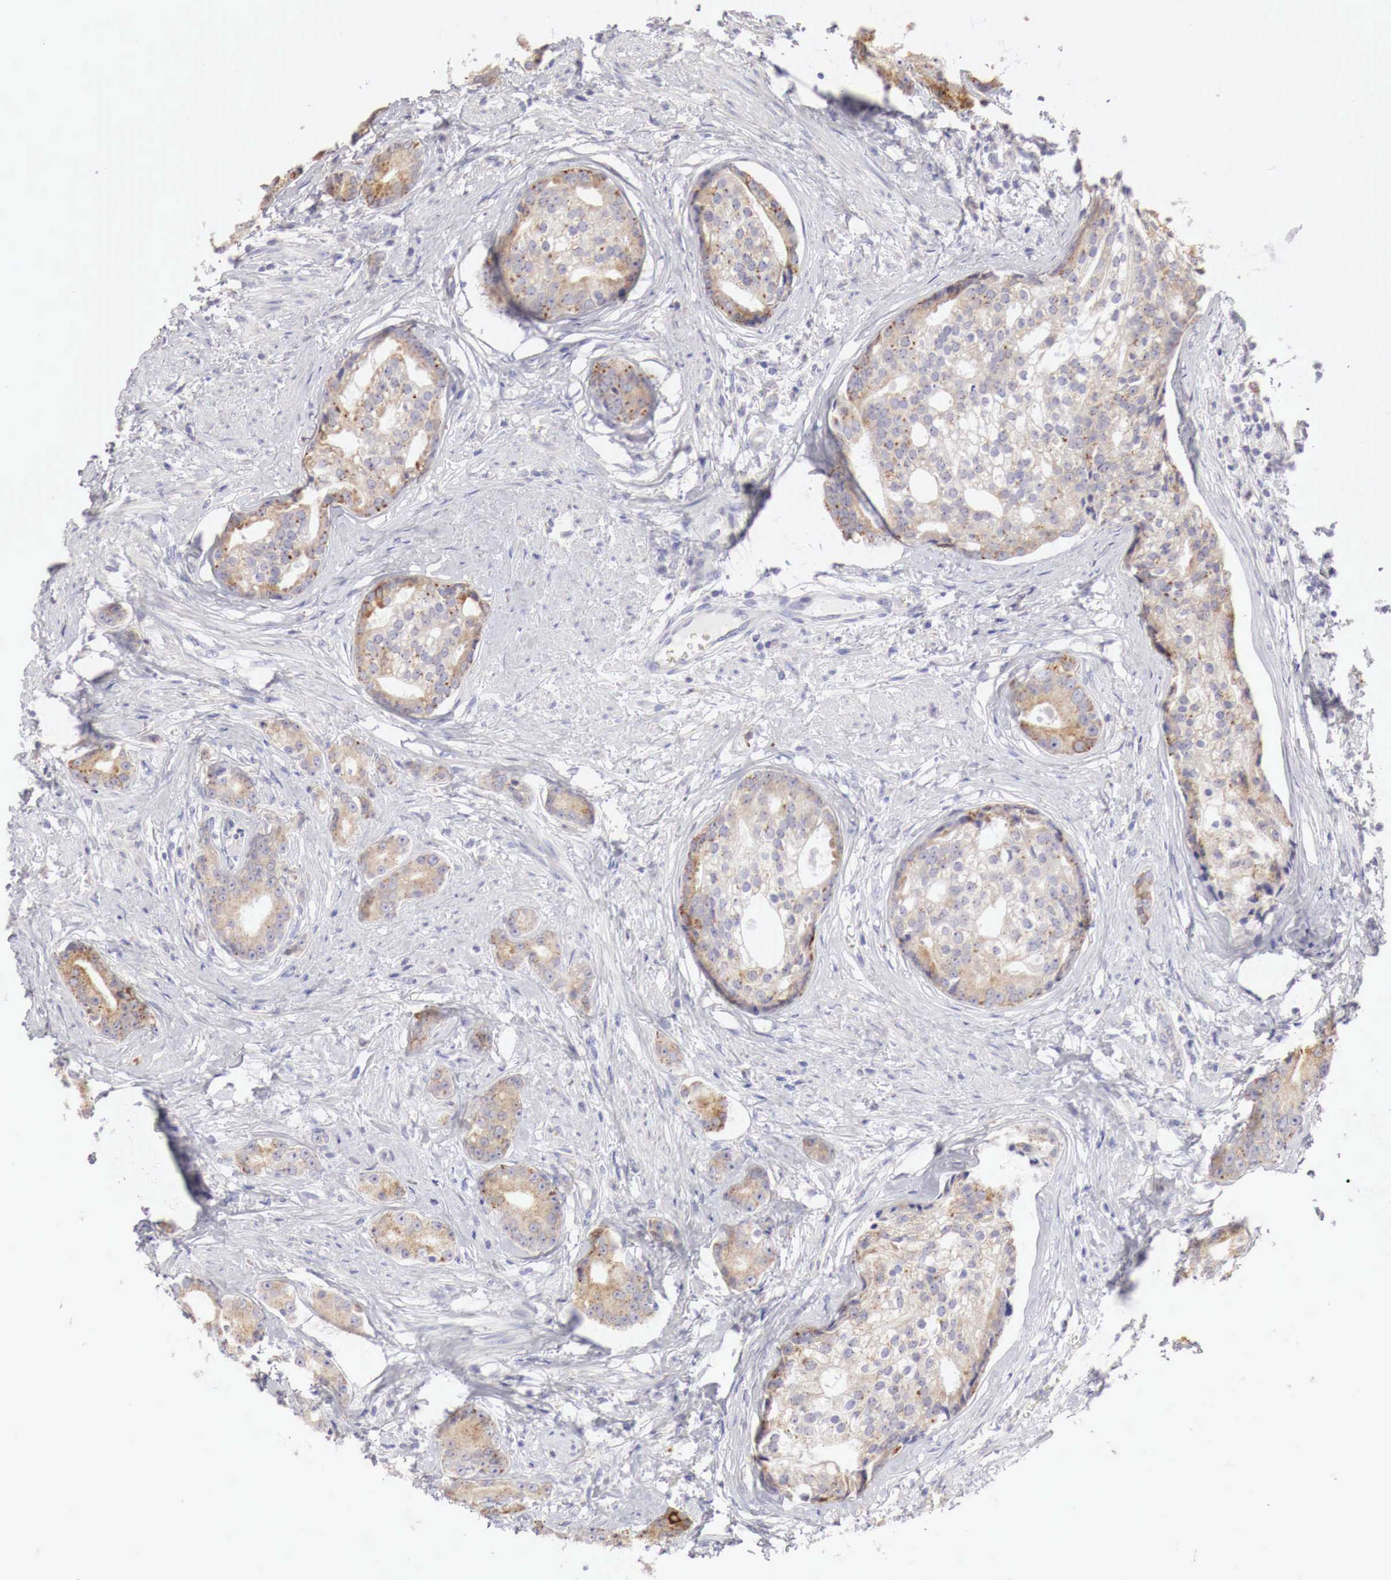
{"staining": {"intensity": "weak", "quantity": "25%-75%", "location": "cytoplasmic/membranous"}, "tissue": "prostate cancer", "cell_type": "Tumor cells", "image_type": "cancer", "snomed": [{"axis": "morphology", "description": "Adenocarcinoma, Medium grade"}, {"axis": "topography", "description": "Prostate"}], "caption": "IHC staining of prostate cancer (adenocarcinoma (medium-grade)), which exhibits low levels of weak cytoplasmic/membranous staining in approximately 25%-75% of tumor cells indicating weak cytoplasmic/membranous protein positivity. The staining was performed using DAB (3,3'-diaminobenzidine) (brown) for protein detection and nuclei were counterstained in hematoxylin (blue).", "gene": "NSDHL", "patient": {"sex": "male", "age": 59}}